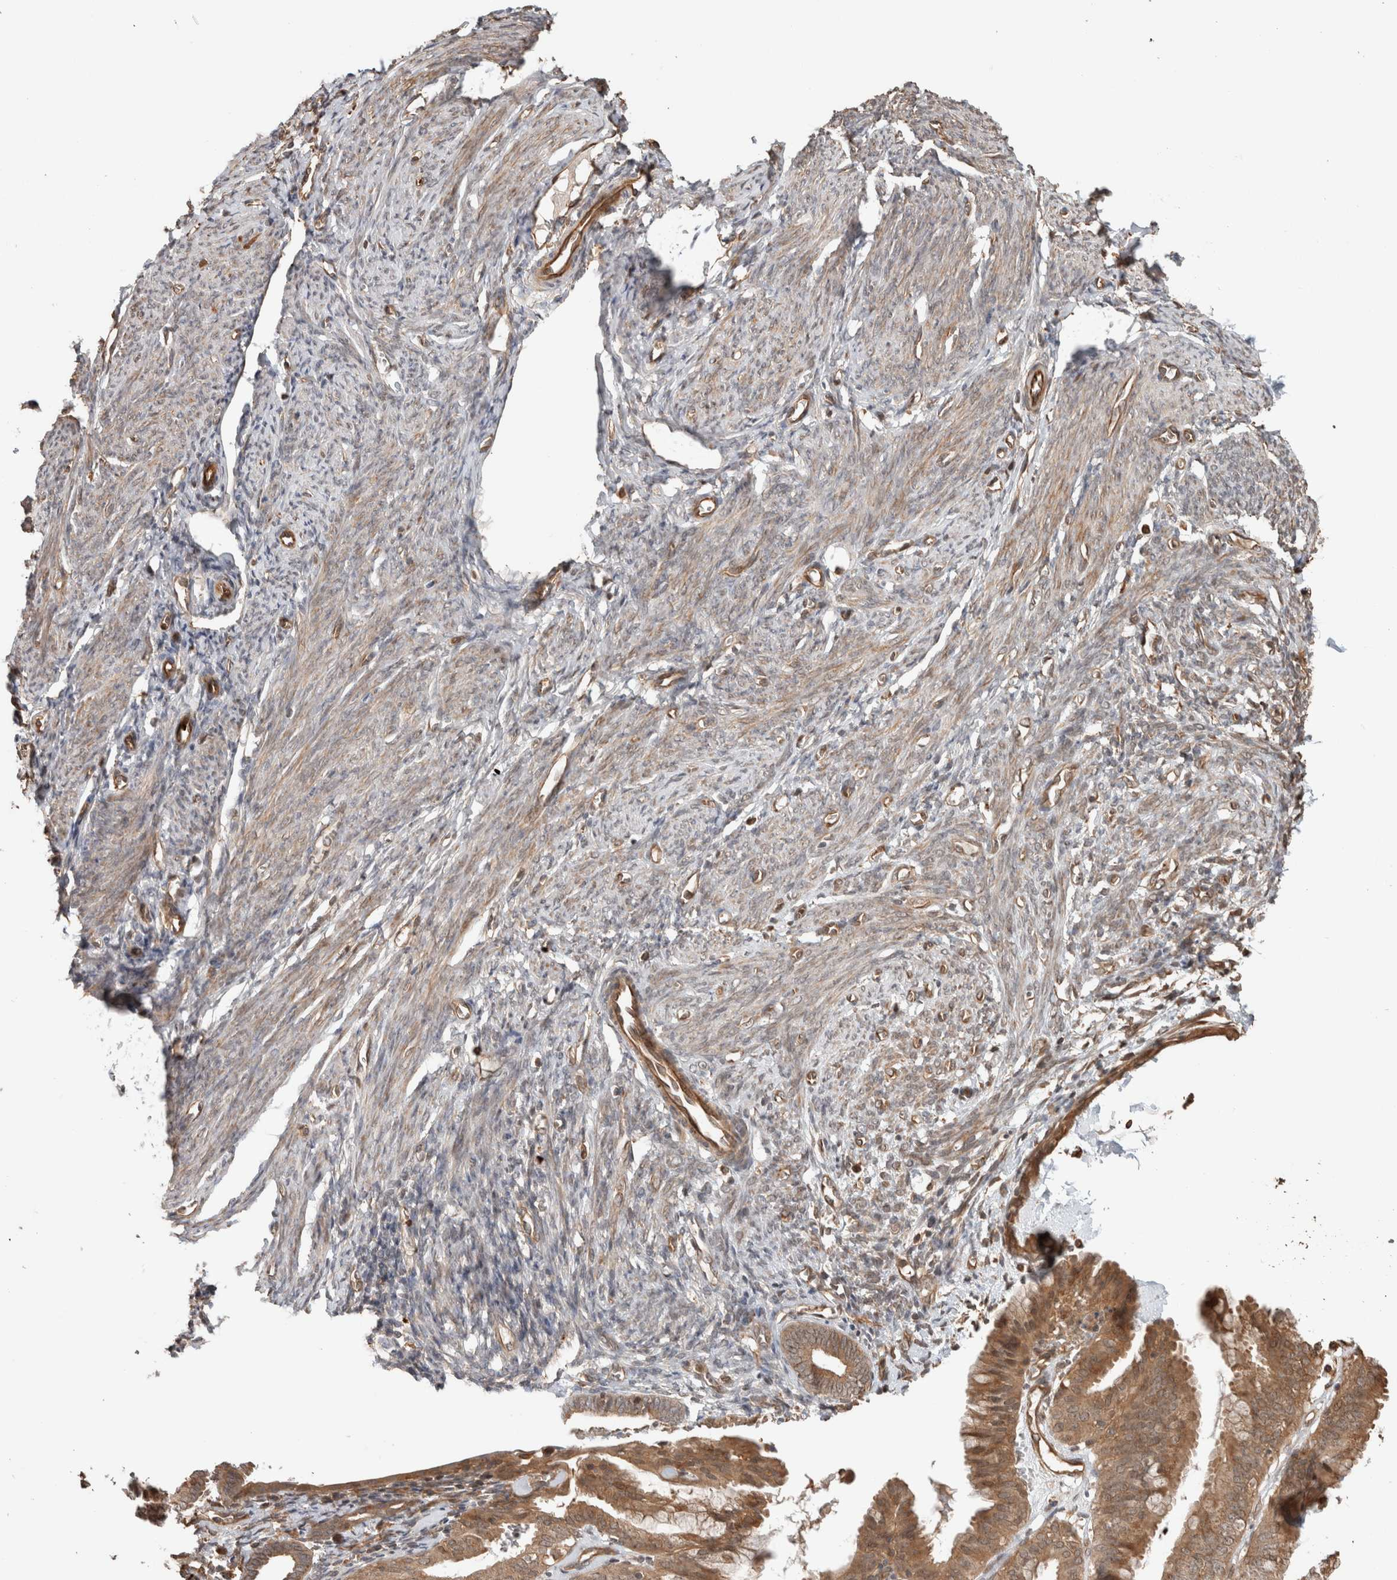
{"staining": {"intensity": "weak", "quantity": ">75%", "location": "cytoplasmic/membranous"}, "tissue": "endometrium", "cell_type": "Cells in endometrial stroma", "image_type": "normal", "snomed": [{"axis": "morphology", "description": "Normal tissue, NOS"}, {"axis": "morphology", "description": "Adenocarcinoma, NOS"}, {"axis": "topography", "description": "Endometrium"}], "caption": "A brown stain labels weak cytoplasmic/membranous expression of a protein in cells in endometrial stroma of unremarkable human endometrium.", "gene": "OTUD6B", "patient": {"sex": "female", "age": 57}}